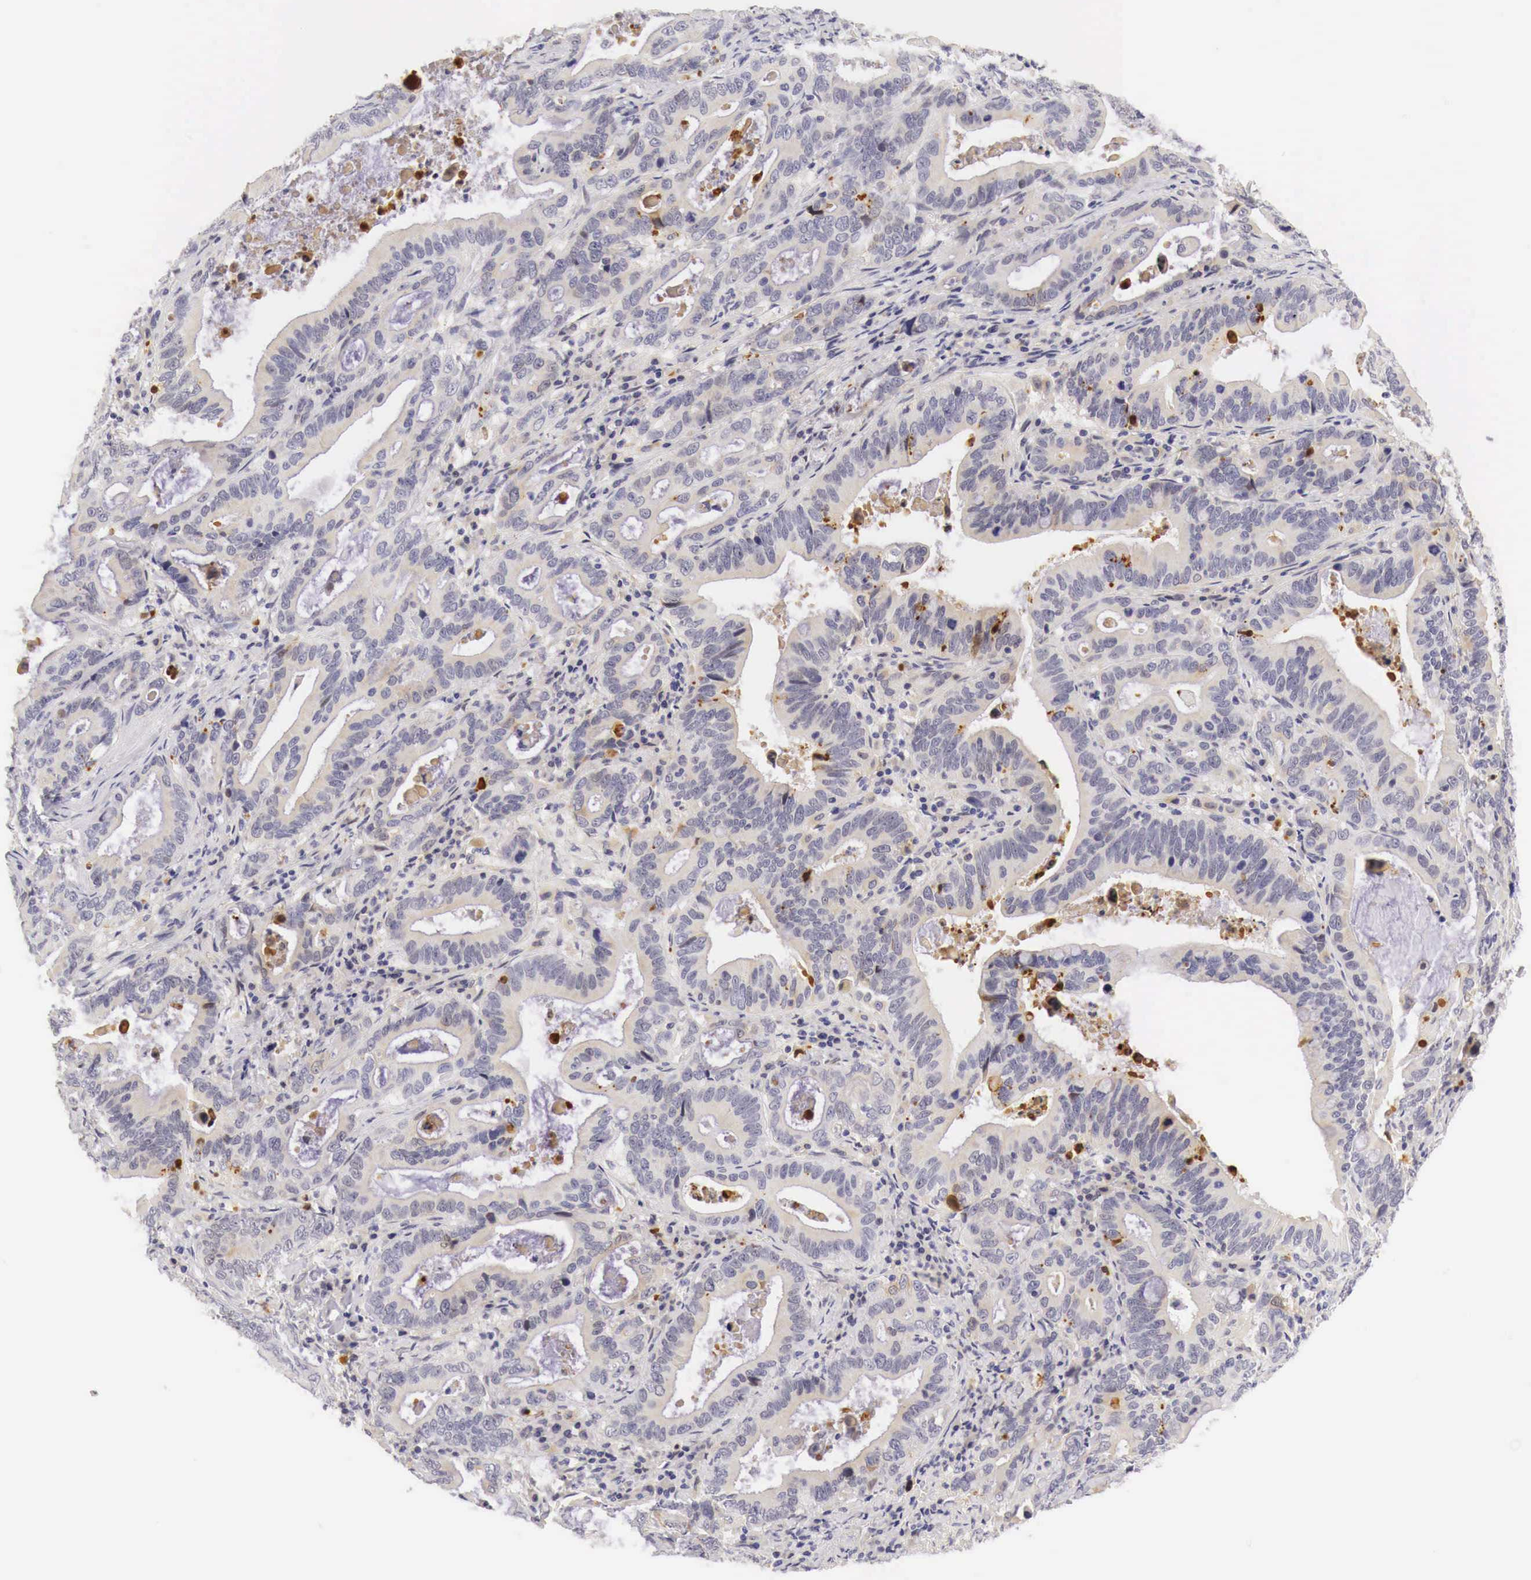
{"staining": {"intensity": "negative", "quantity": "none", "location": "none"}, "tissue": "stomach cancer", "cell_type": "Tumor cells", "image_type": "cancer", "snomed": [{"axis": "morphology", "description": "Adenocarcinoma, NOS"}, {"axis": "topography", "description": "Stomach, upper"}], "caption": "Immunohistochemistry (IHC) micrograph of human stomach cancer stained for a protein (brown), which demonstrates no expression in tumor cells.", "gene": "CASP3", "patient": {"sex": "male", "age": 63}}